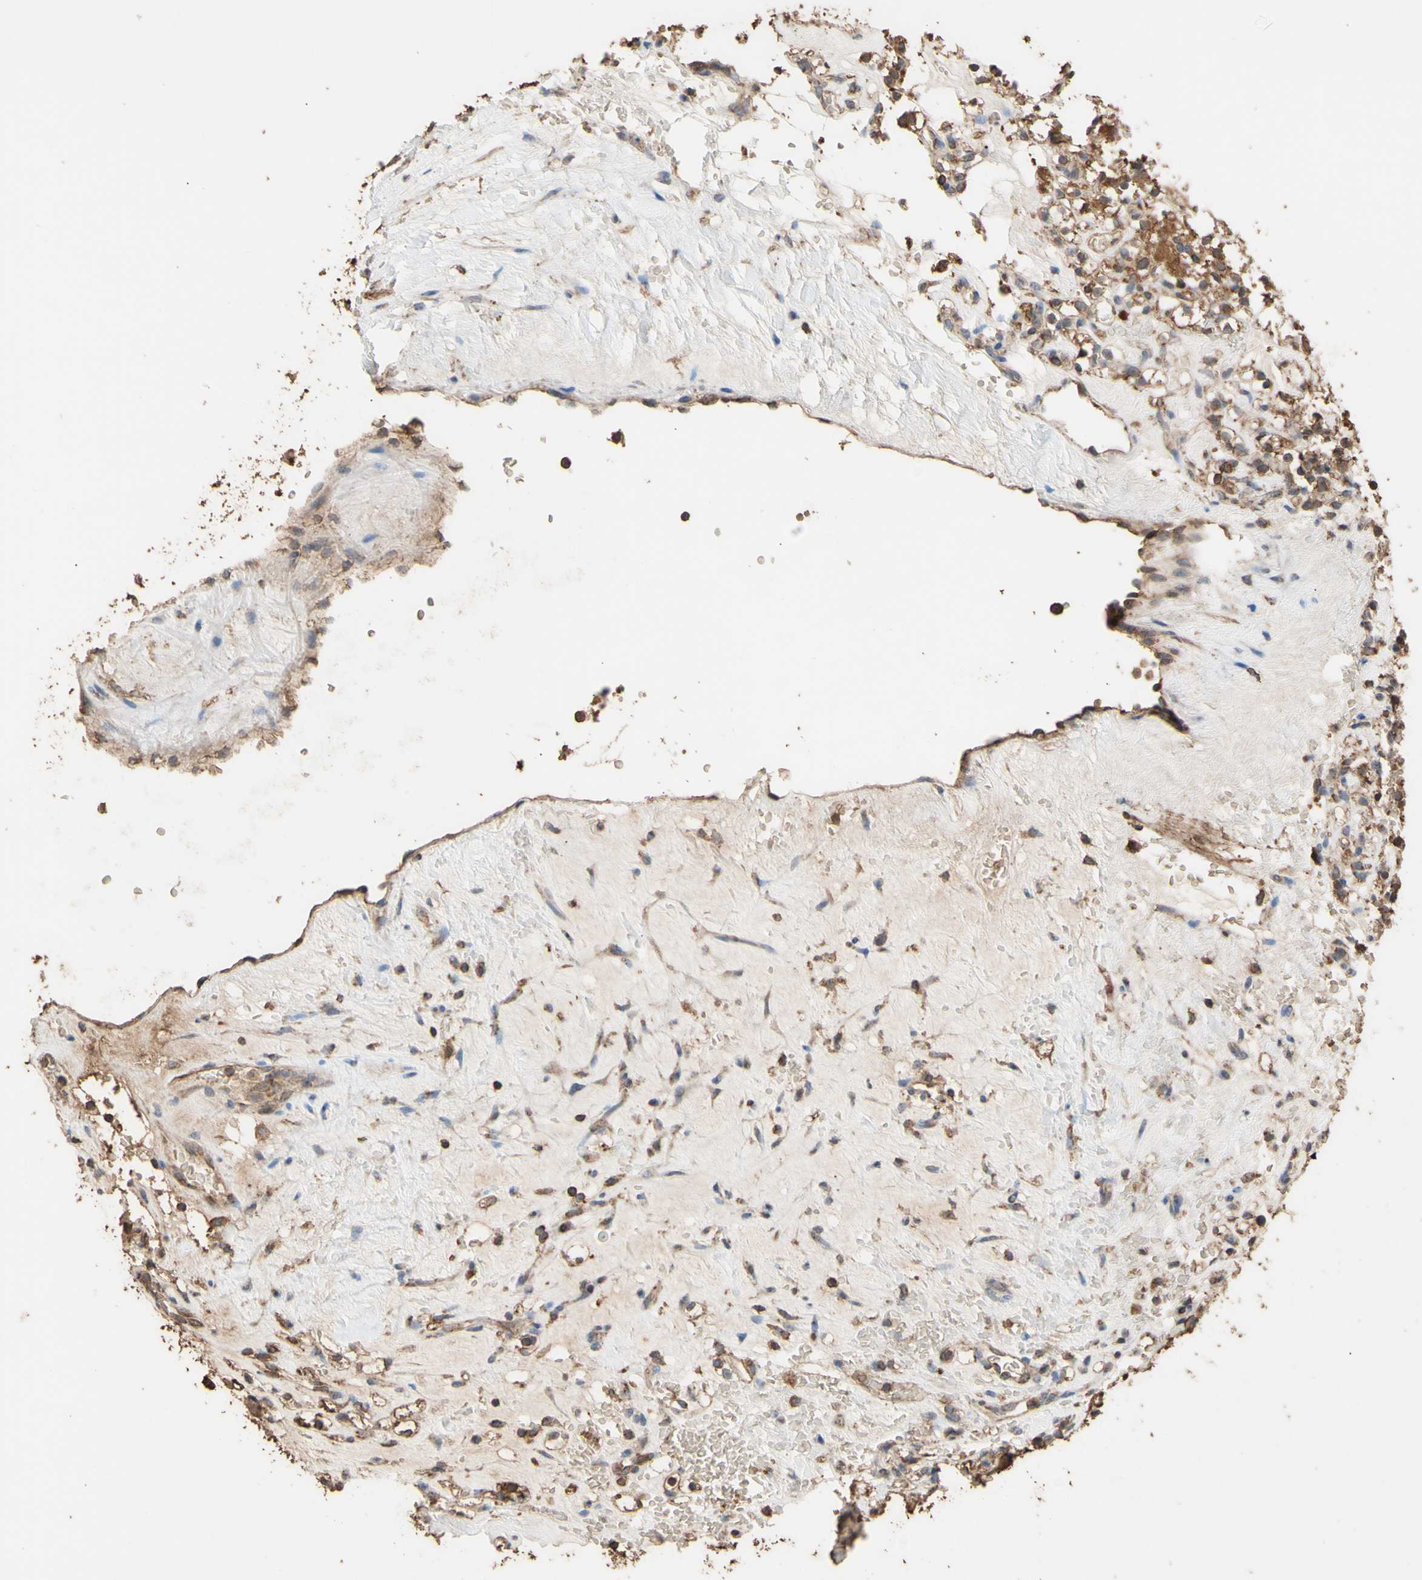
{"staining": {"intensity": "moderate", "quantity": ">75%", "location": "cytoplasmic/membranous"}, "tissue": "renal cancer", "cell_type": "Tumor cells", "image_type": "cancer", "snomed": [{"axis": "morphology", "description": "Normal tissue, NOS"}, {"axis": "morphology", "description": "Adenocarcinoma, NOS"}, {"axis": "topography", "description": "Kidney"}], "caption": "Renal cancer was stained to show a protein in brown. There is medium levels of moderate cytoplasmic/membranous positivity in approximately >75% of tumor cells. The staining is performed using DAB brown chromogen to label protein expression. The nuclei are counter-stained blue using hematoxylin.", "gene": "ALDH9A1", "patient": {"sex": "female", "age": 72}}